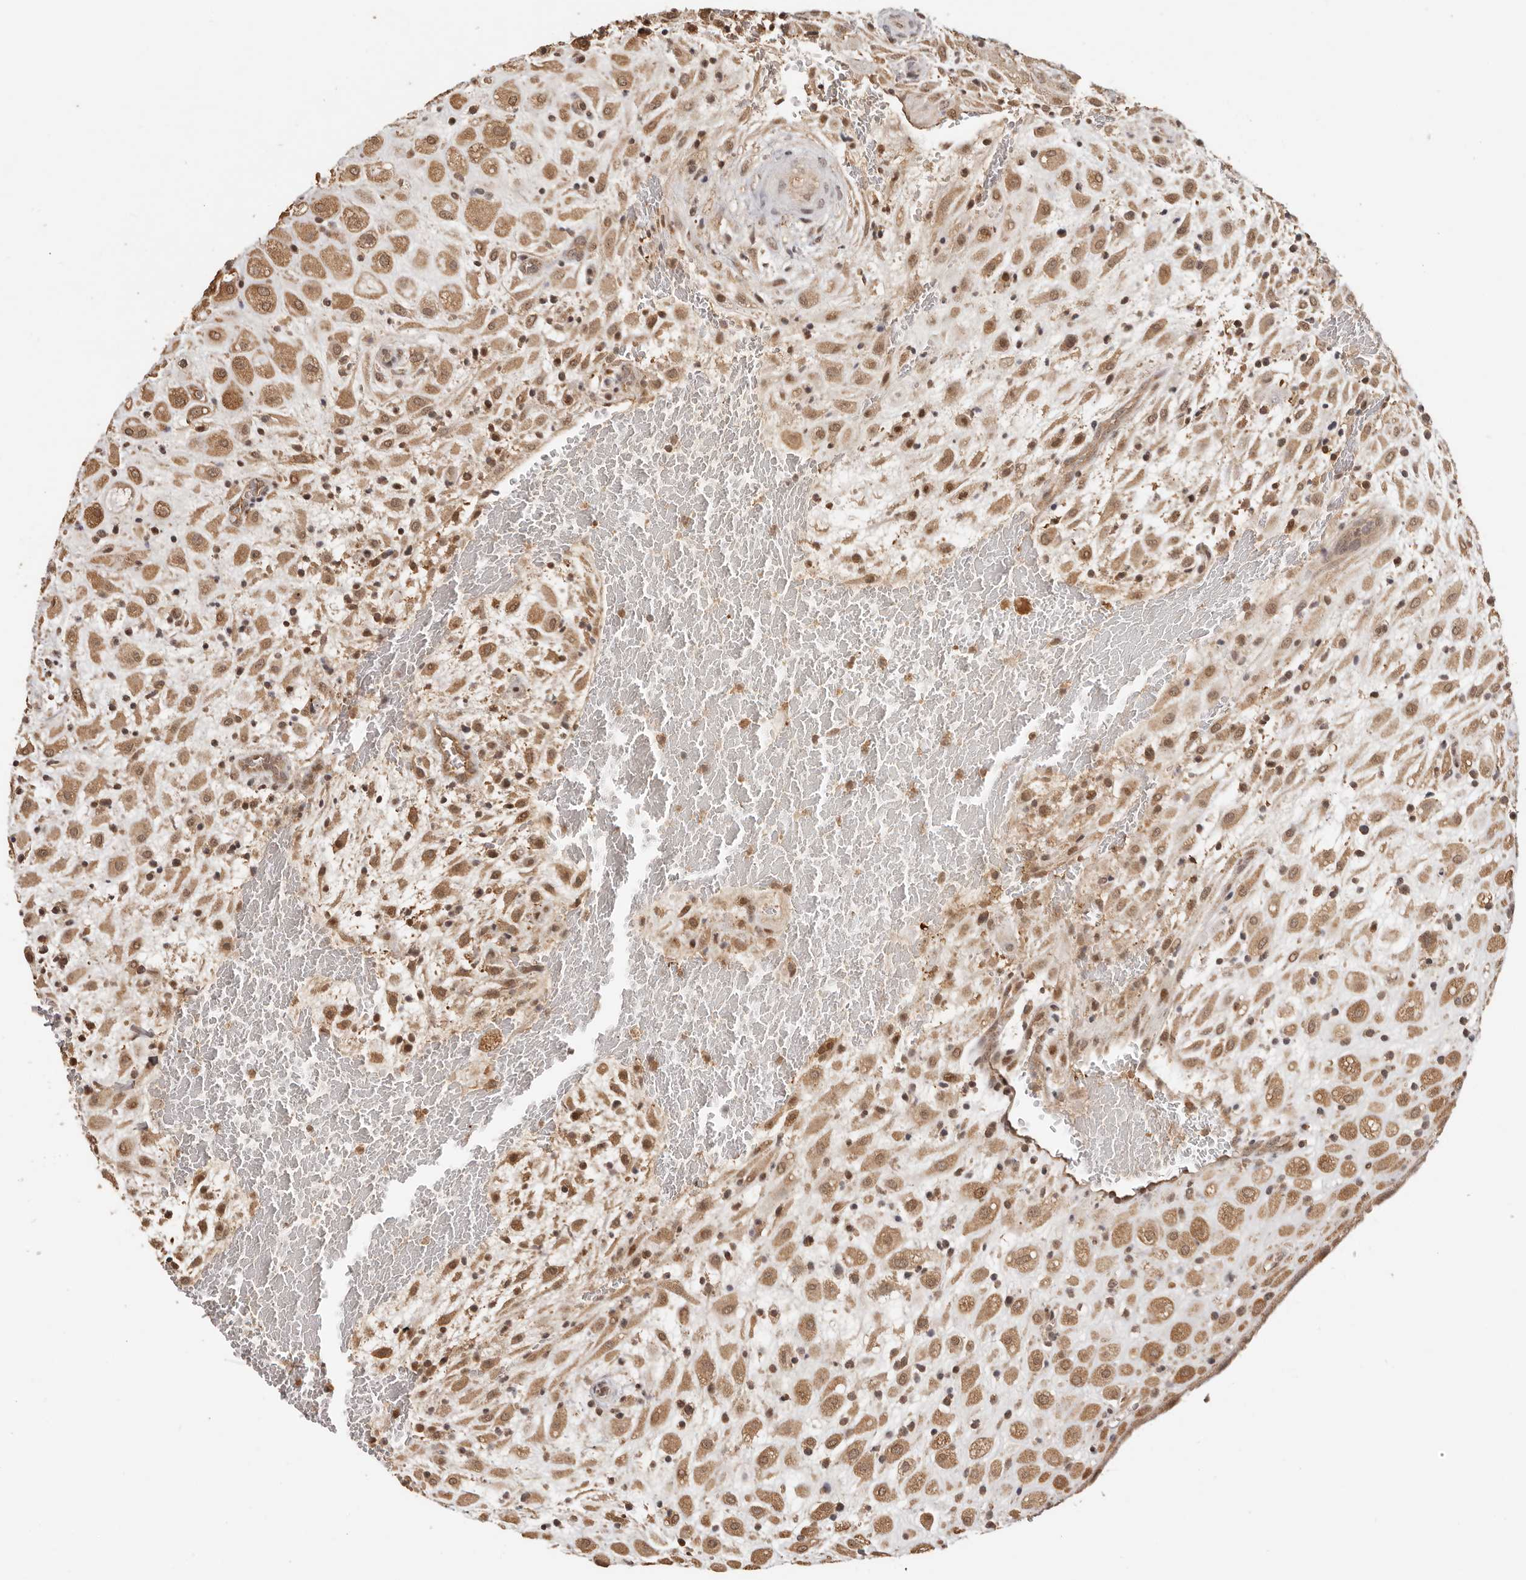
{"staining": {"intensity": "moderate", "quantity": ">75%", "location": "cytoplasmic/membranous,nuclear"}, "tissue": "placenta", "cell_type": "Decidual cells", "image_type": "normal", "snomed": [{"axis": "morphology", "description": "Normal tissue, NOS"}, {"axis": "topography", "description": "Placenta"}], "caption": "A brown stain shows moderate cytoplasmic/membranous,nuclear expression of a protein in decidual cells of normal placenta. (Stains: DAB (3,3'-diaminobenzidine) in brown, nuclei in blue, Microscopy: brightfield microscopy at high magnification).", "gene": "SEC14L1", "patient": {"sex": "female", "age": 35}}